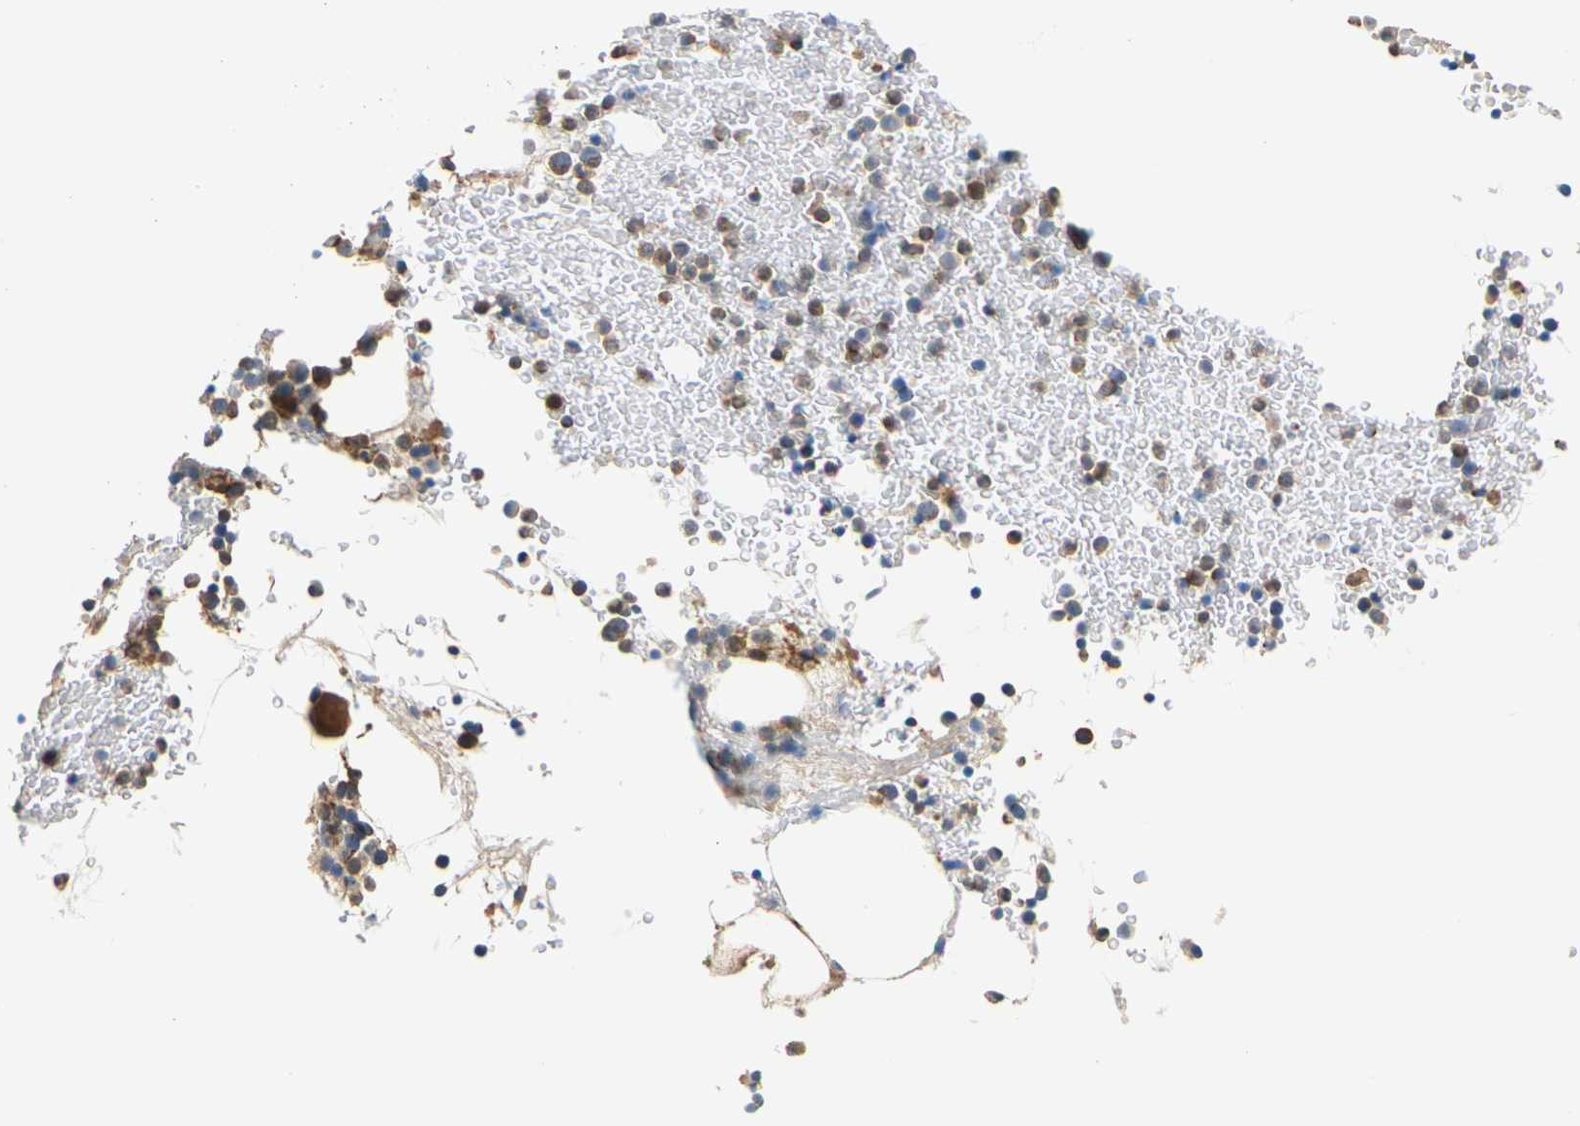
{"staining": {"intensity": "moderate", "quantity": "25%-75%", "location": "cytoplasmic/membranous"}, "tissue": "bone marrow", "cell_type": "Hematopoietic cells", "image_type": "normal", "snomed": [{"axis": "morphology", "description": "Normal tissue, NOS"}, {"axis": "morphology", "description": "Inflammation, NOS"}, {"axis": "topography", "description": "Bone marrow"}], "caption": "IHC micrograph of normal bone marrow stained for a protein (brown), which exhibits medium levels of moderate cytoplasmic/membranous expression in approximately 25%-75% of hematopoietic cells.", "gene": "PCDHB4", "patient": {"sex": "female", "age": 70}}